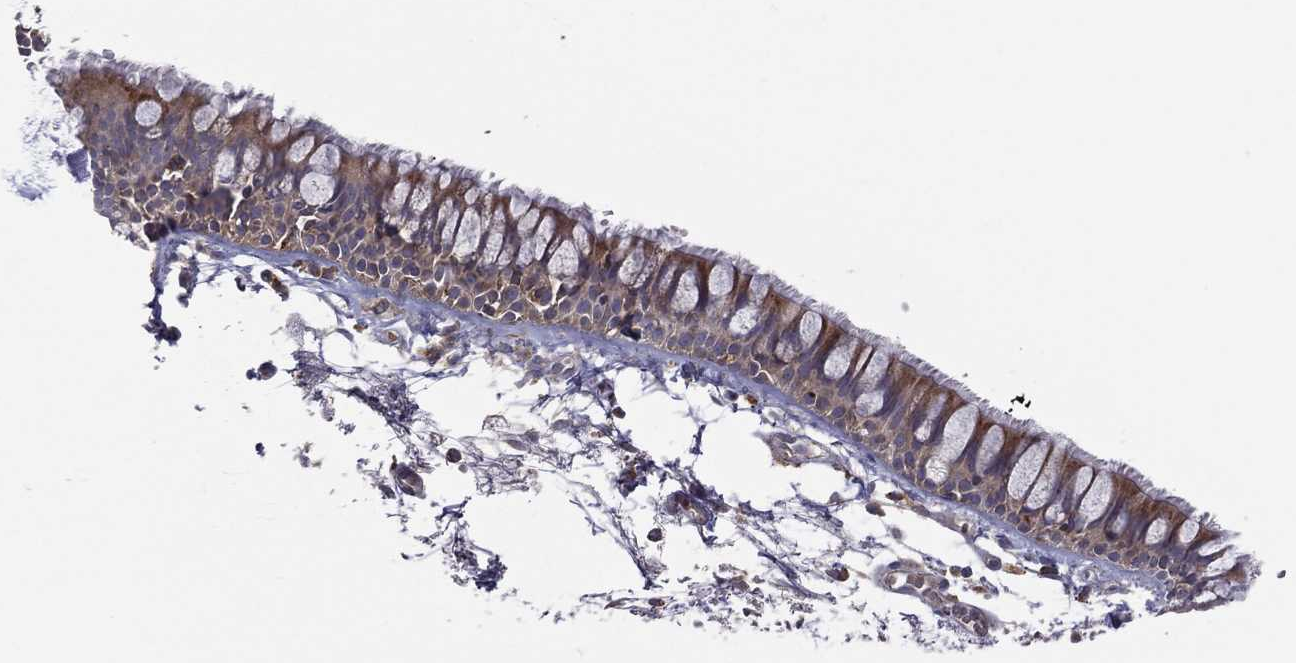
{"staining": {"intensity": "moderate", "quantity": "<25%", "location": "cytoplasmic/membranous"}, "tissue": "soft tissue", "cell_type": "Fibroblasts", "image_type": "normal", "snomed": [{"axis": "morphology", "description": "Normal tissue, NOS"}, {"axis": "morphology", "description": "Squamous cell carcinoma, NOS"}, {"axis": "topography", "description": "Cartilage tissue"}, {"axis": "topography", "description": "Lung"}], "caption": "A histopathology image of human soft tissue stained for a protein exhibits moderate cytoplasmic/membranous brown staining in fibroblasts.", "gene": "STARD3", "patient": {"sex": "male", "age": 66}}